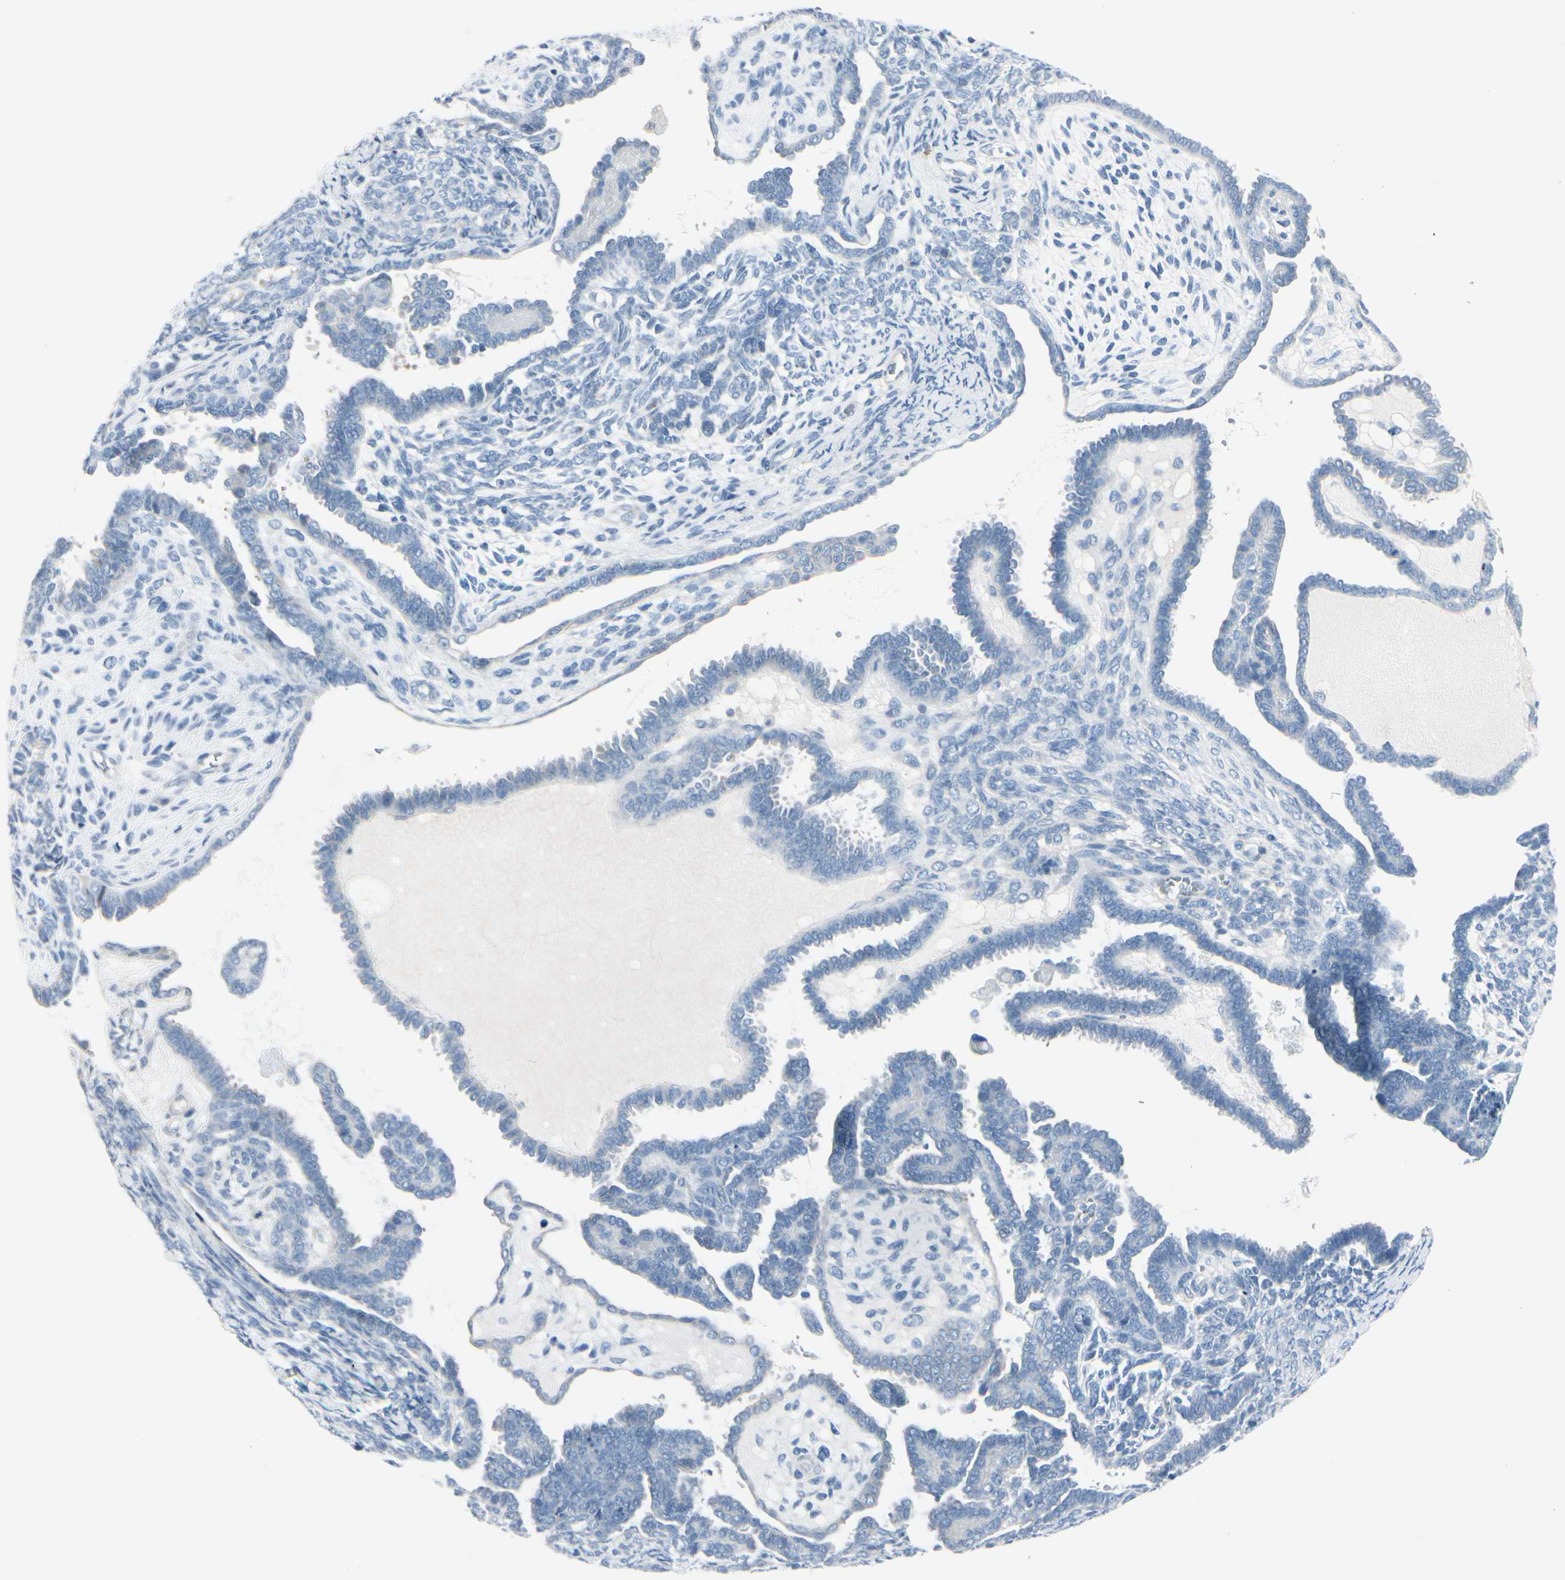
{"staining": {"intensity": "negative", "quantity": "none", "location": "none"}, "tissue": "endometrial cancer", "cell_type": "Tumor cells", "image_type": "cancer", "snomed": [{"axis": "morphology", "description": "Neoplasm, malignant, NOS"}, {"axis": "topography", "description": "Endometrium"}], "caption": "Histopathology image shows no significant protein staining in tumor cells of malignant neoplasm (endometrial).", "gene": "CDHR5", "patient": {"sex": "female", "age": 74}}